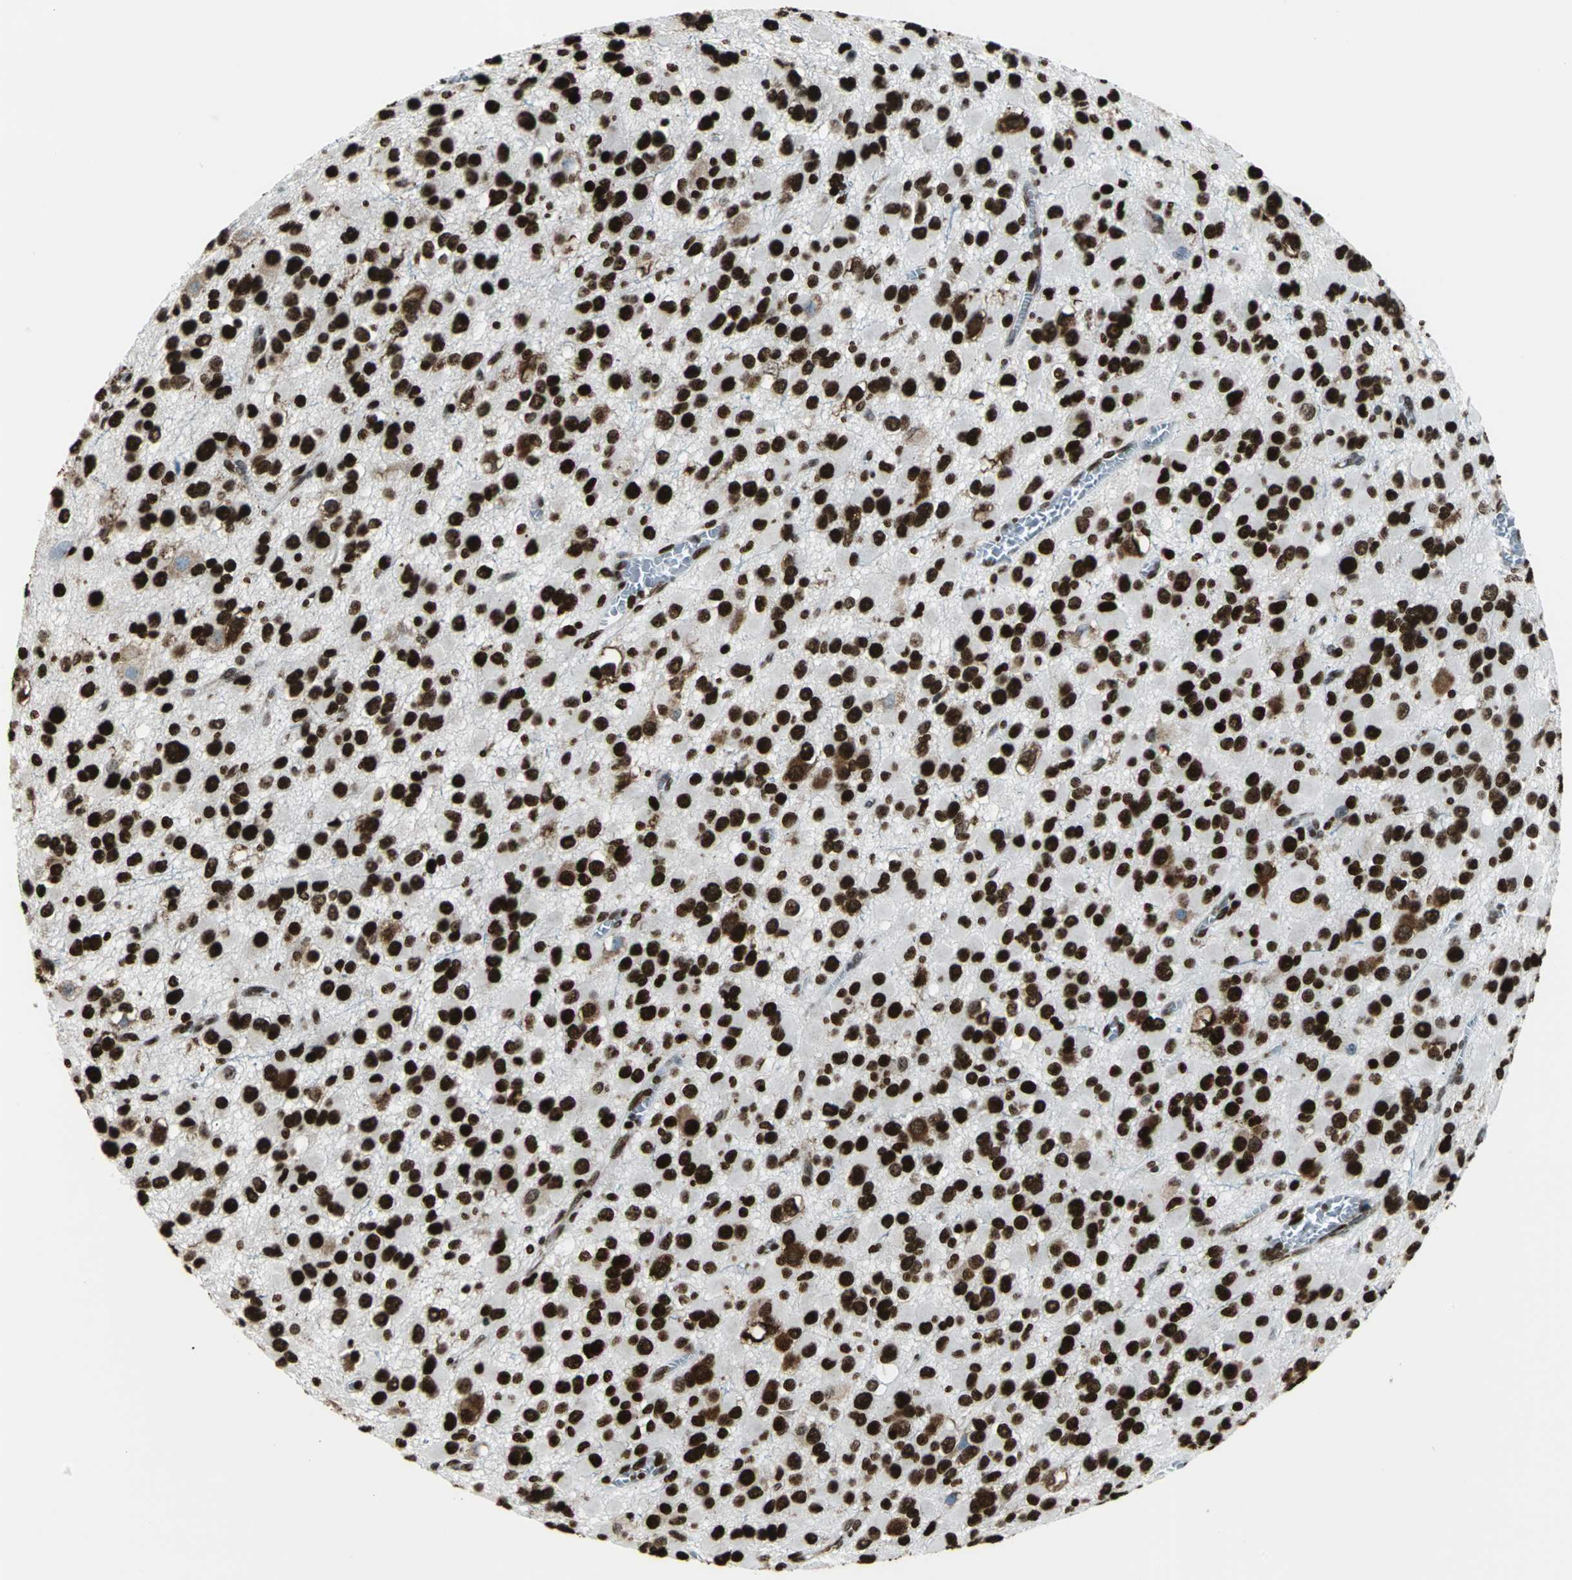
{"staining": {"intensity": "strong", "quantity": ">75%", "location": "nuclear"}, "tissue": "glioma", "cell_type": "Tumor cells", "image_type": "cancer", "snomed": [{"axis": "morphology", "description": "Glioma, malignant, Low grade"}, {"axis": "topography", "description": "Brain"}], "caption": "Immunohistochemistry (DAB (3,3'-diaminobenzidine)) staining of glioma exhibits strong nuclear protein positivity in about >75% of tumor cells.", "gene": "APEX1", "patient": {"sex": "male", "age": 42}}